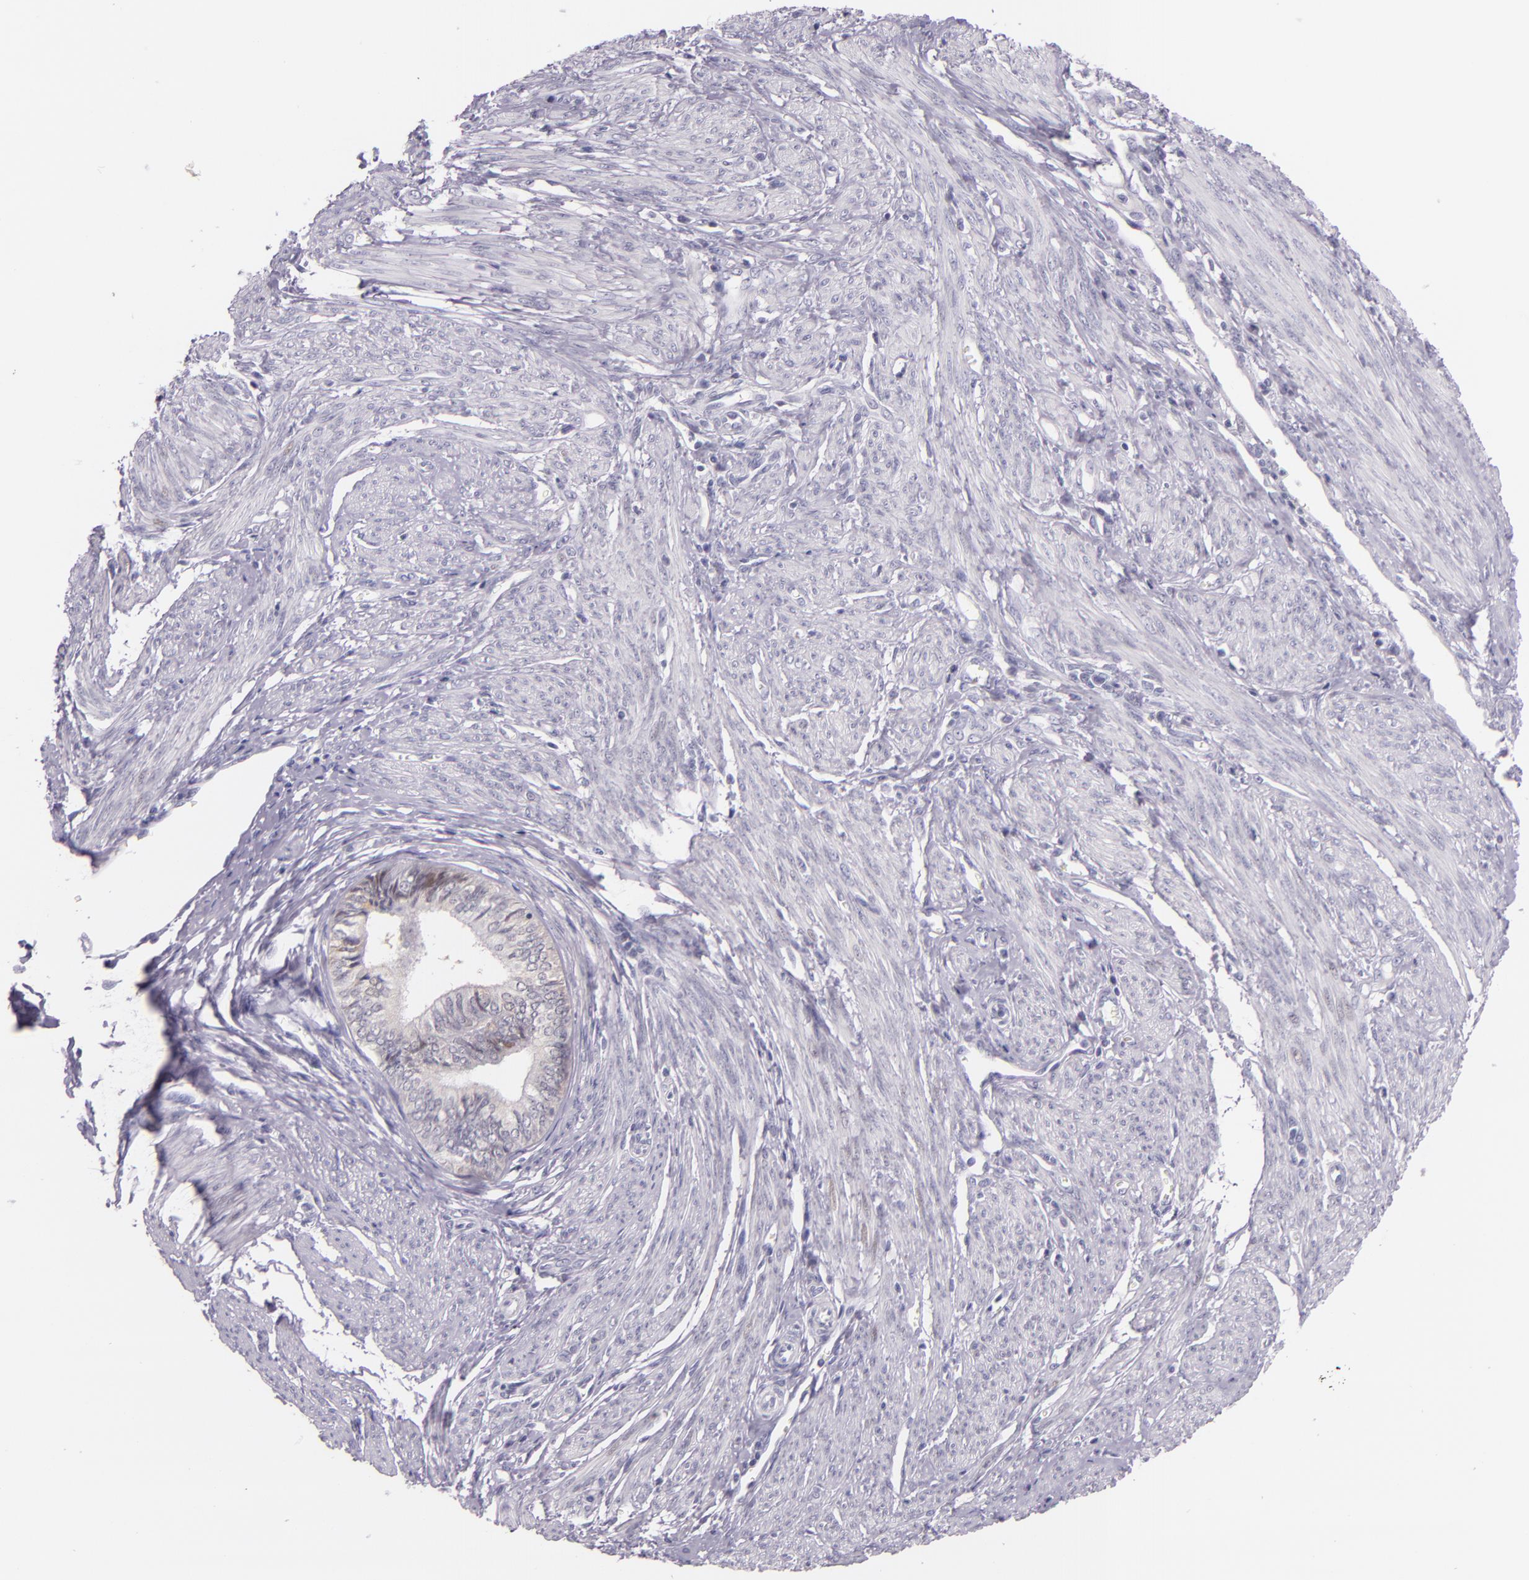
{"staining": {"intensity": "negative", "quantity": "none", "location": "none"}, "tissue": "endometrial cancer", "cell_type": "Tumor cells", "image_type": "cancer", "snomed": [{"axis": "morphology", "description": "Adenocarcinoma, NOS"}, {"axis": "topography", "description": "Endometrium"}], "caption": "Tumor cells show no significant positivity in endometrial cancer.", "gene": "HSP90AA1", "patient": {"sex": "female", "age": 75}}